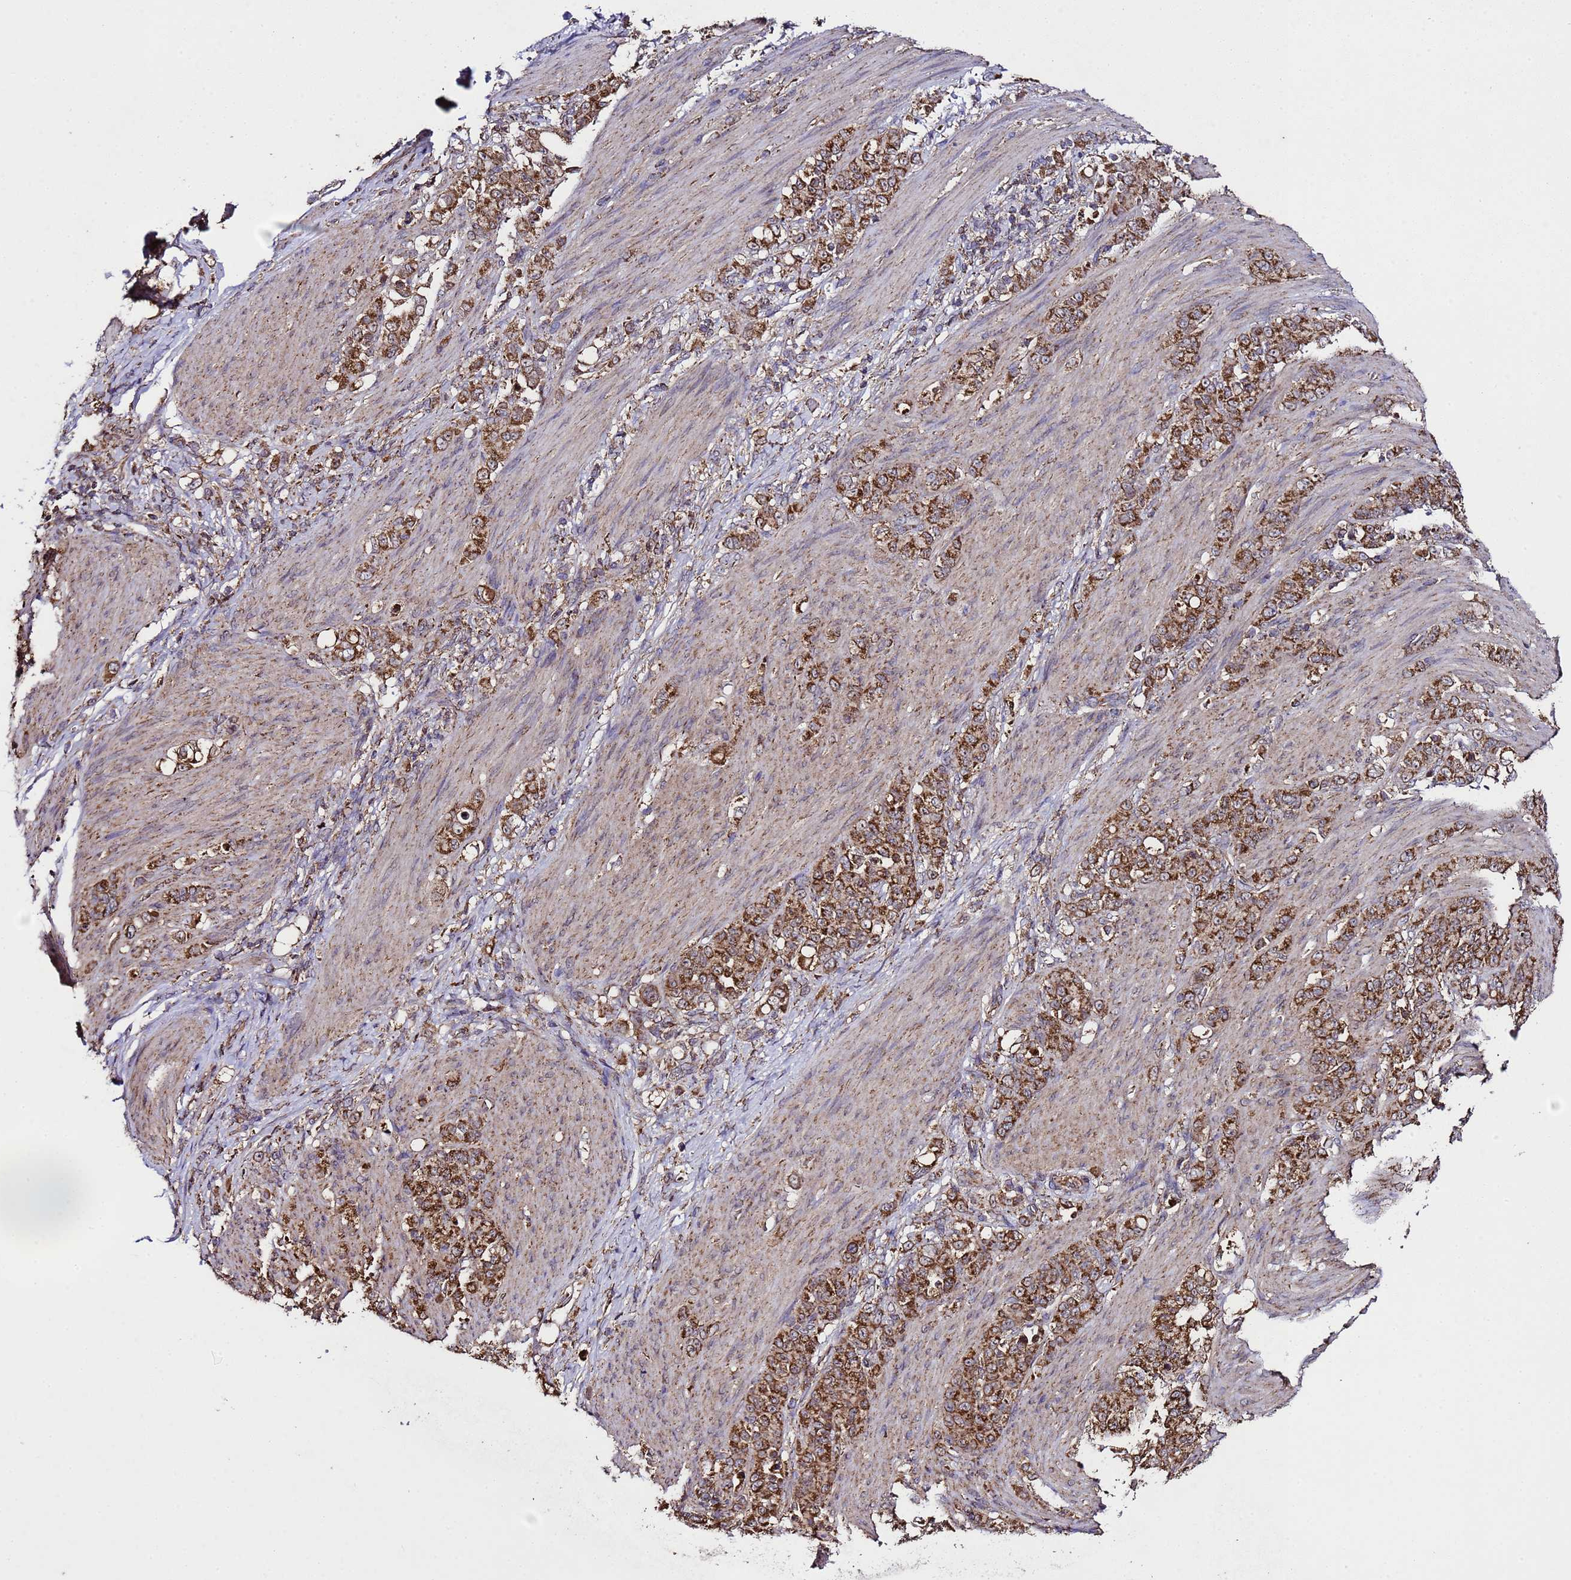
{"staining": {"intensity": "strong", "quantity": ">75%", "location": "cytoplasmic/membranous"}, "tissue": "stomach cancer", "cell_type": "Tumor cells", "image_type": "cancer", "snomed": [{"axis": "morphology", "description": "Adenocarcinoma, NOS"}, {"axis": "topography", "description": "Stomach"}], "caption": "Strong cytoplasmic/membranous protein expression is seen in about >75% of tumor cells in stomach cancer (adenocarcinoma).", "gene": "HSPBAP1", "patient": {"sex": "female", "age": 79}}